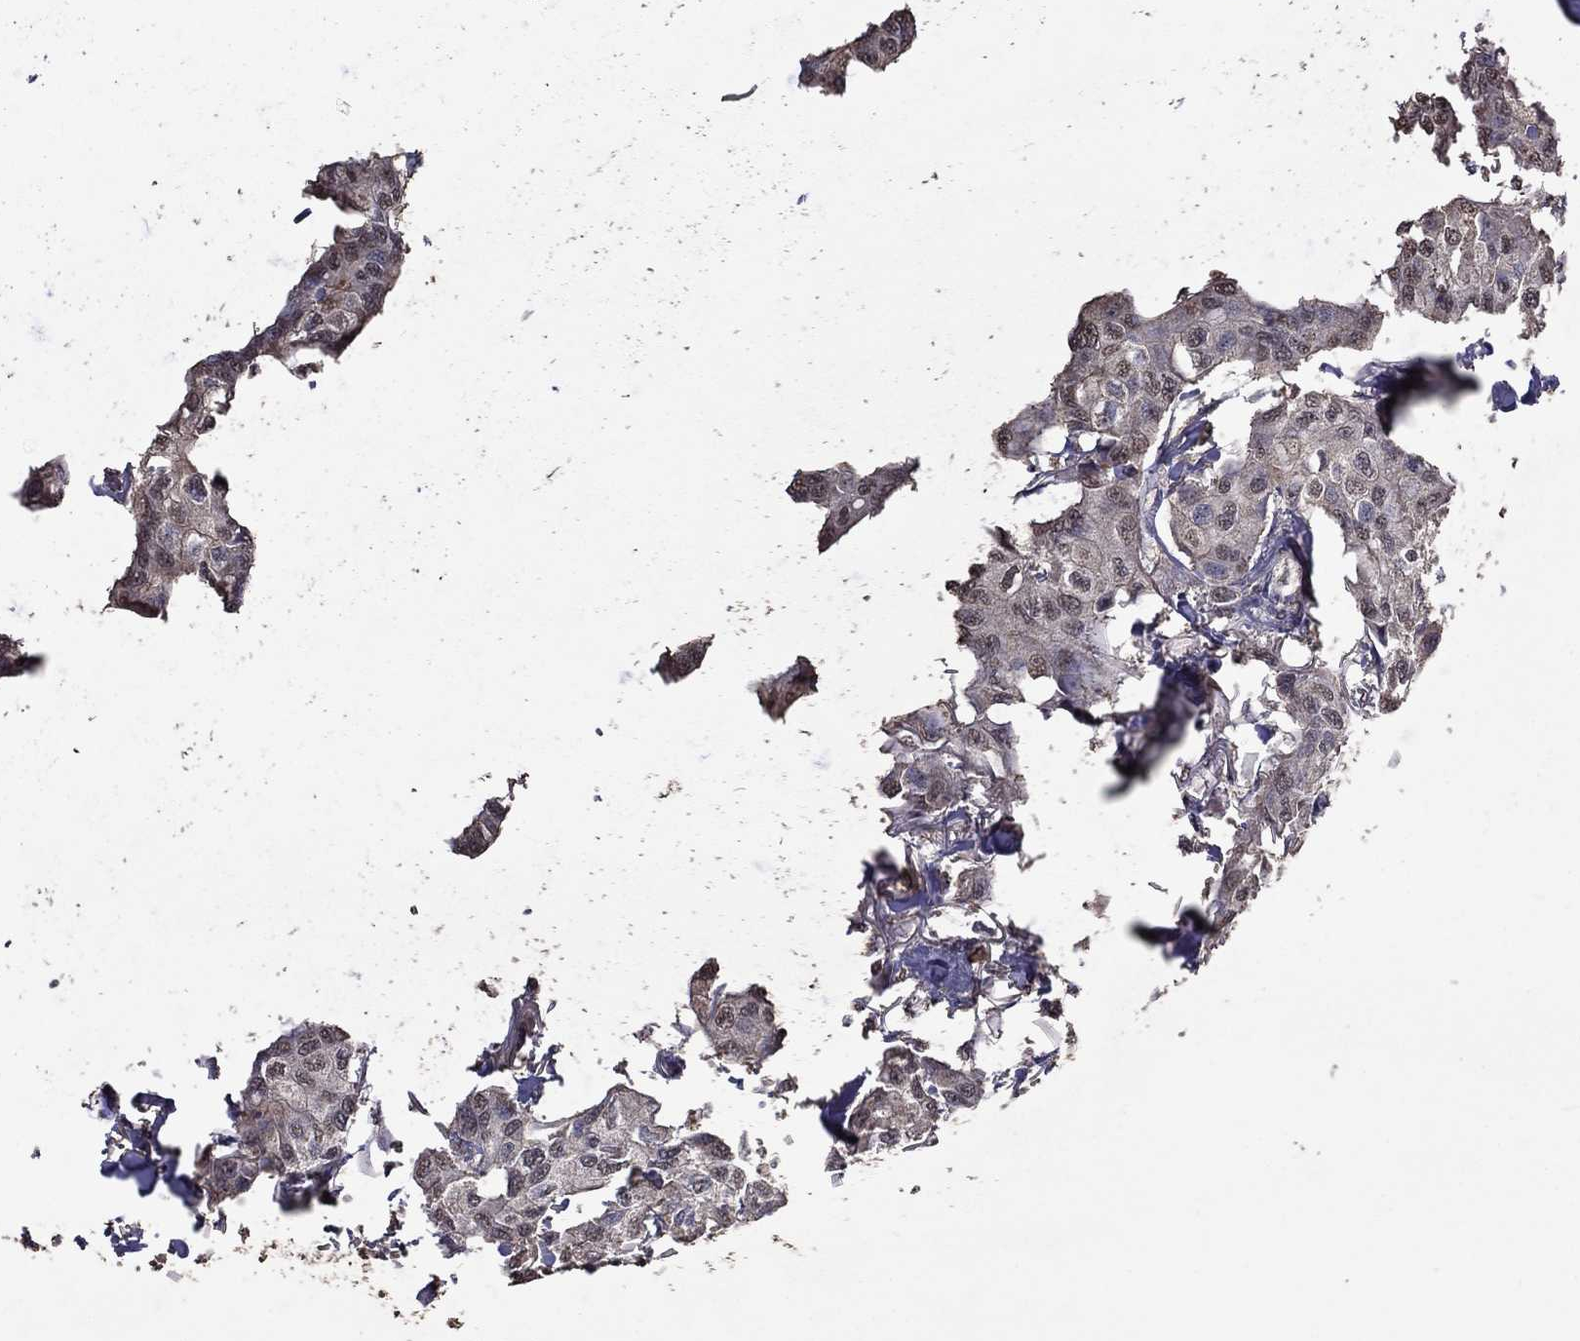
{"staining": {"intensity": "weak", "quantity": "<25%", "location": "nuclear"}, "tissue": "breast cancer", "cell_type": "Tumor cells", "image_type": "cancer", "snomed": [{"axis": "morphology", "description": "Duct carcinoma"}, {"axis": "topography", "description": "Breast"}], "caption": "A photomicrograph of human breast cancer (intraductal carcinoma) is negative for staining in tumor cells.", "gene": "SERPINA5", "patient": {"sex": "female", "age": 80}}